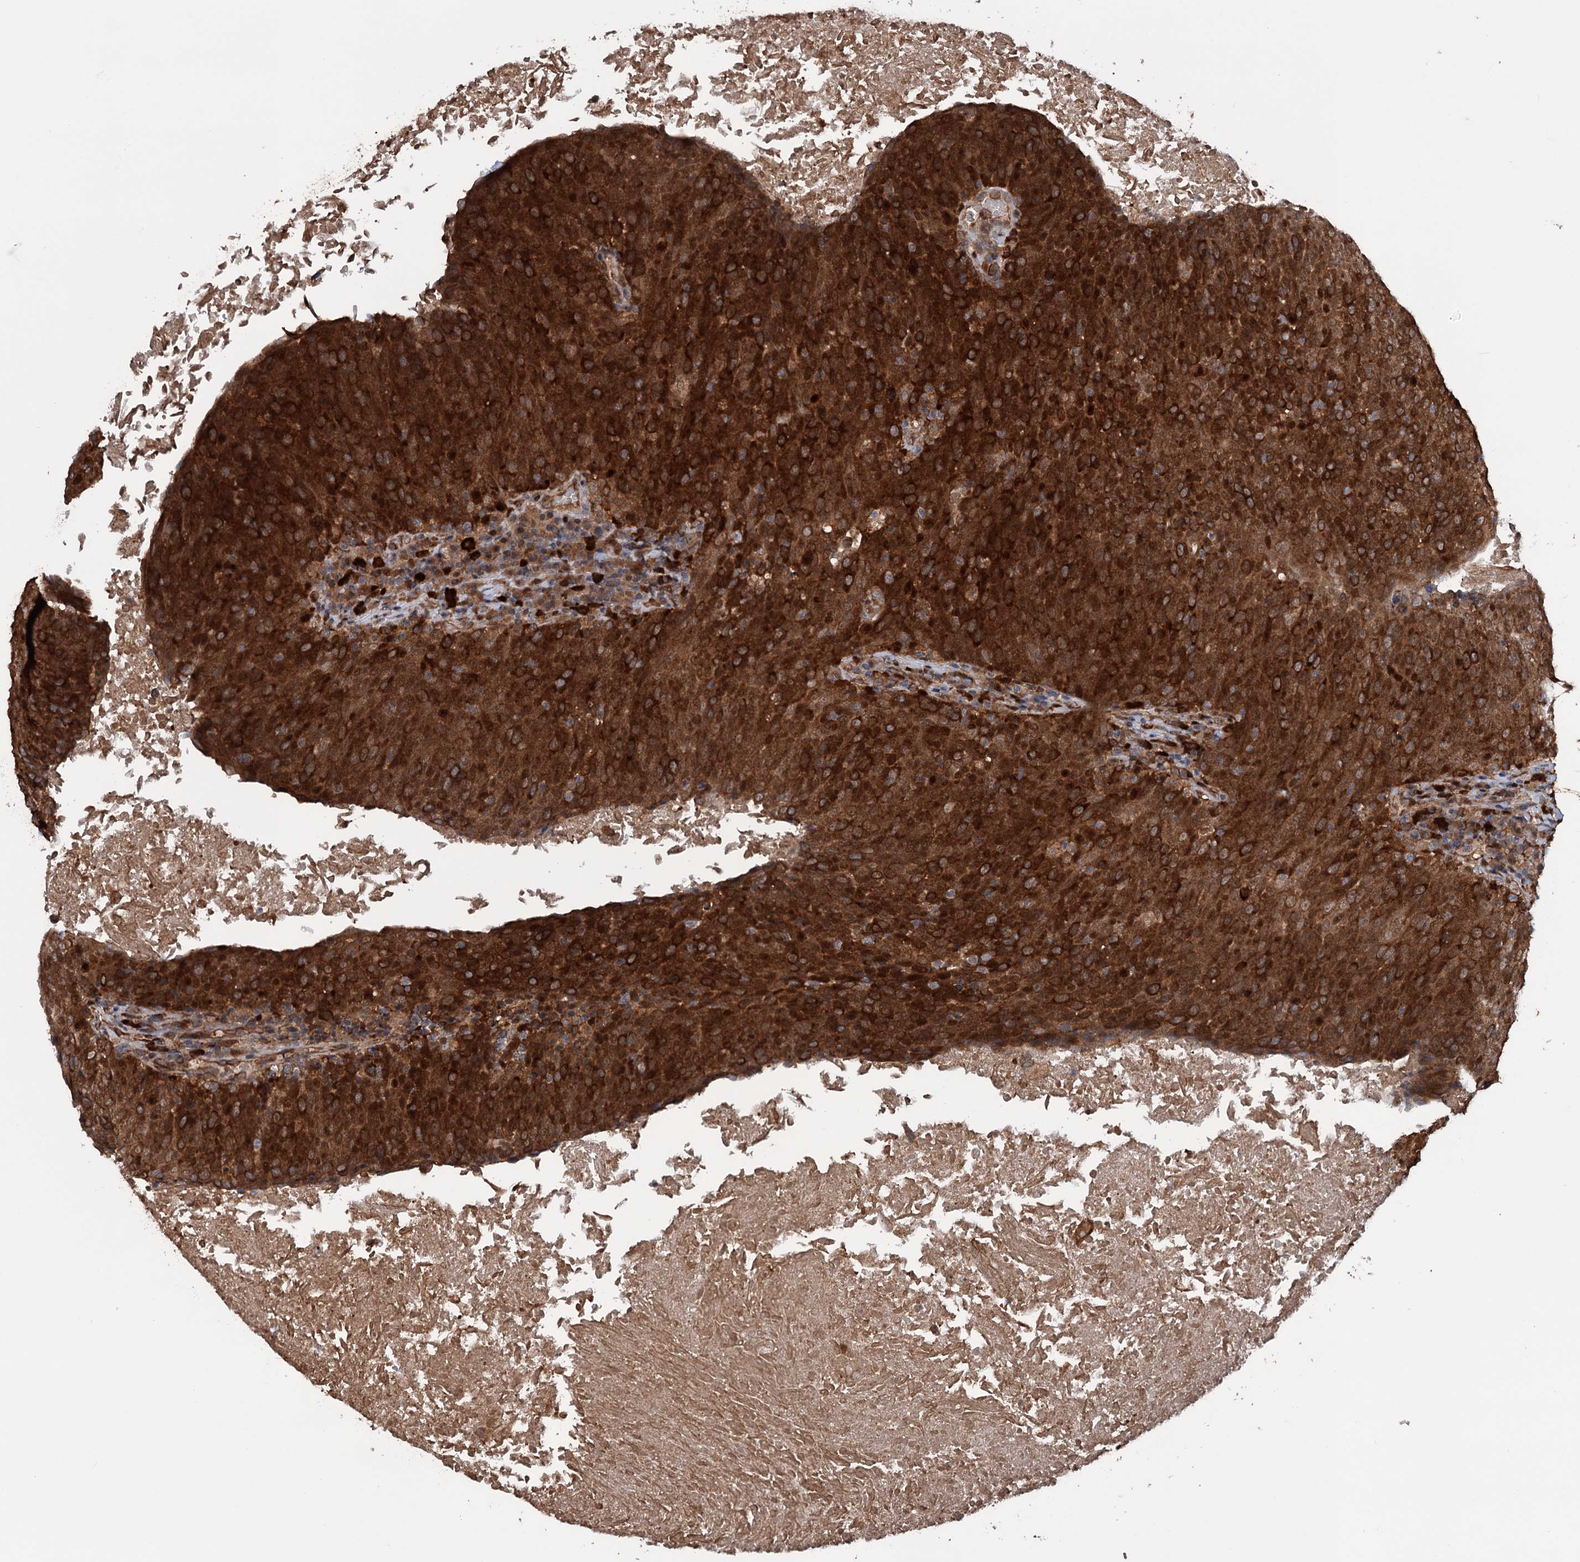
{"staining": {"intensity": "strong", "quantity": ">75%", "location": "cytoplasmic/membranous"}, "tissue": "head and neck cancer", "cell_type": "Tumor cells", "image_type": "cancer", "snomed": [{"axis": "morphology", "description": "Squamous cell carcinoma, NOS"}, {"axis": "morphology", "description": "Squamous cell carcinoma, metastatic, NOS"}, {"axis": "topography", "description": "Lymph node"}, {"axis": "topography", "description": "Head-Neck"}], "caption": "Protein staining displays strong cytoplasmic/membranous positivity in approximately >75% of tumor cells in head and neck cancer (squamous cell carcinoma).", "gene": "NCAPD2", "patient": {"sex": "male", "age": 62}}